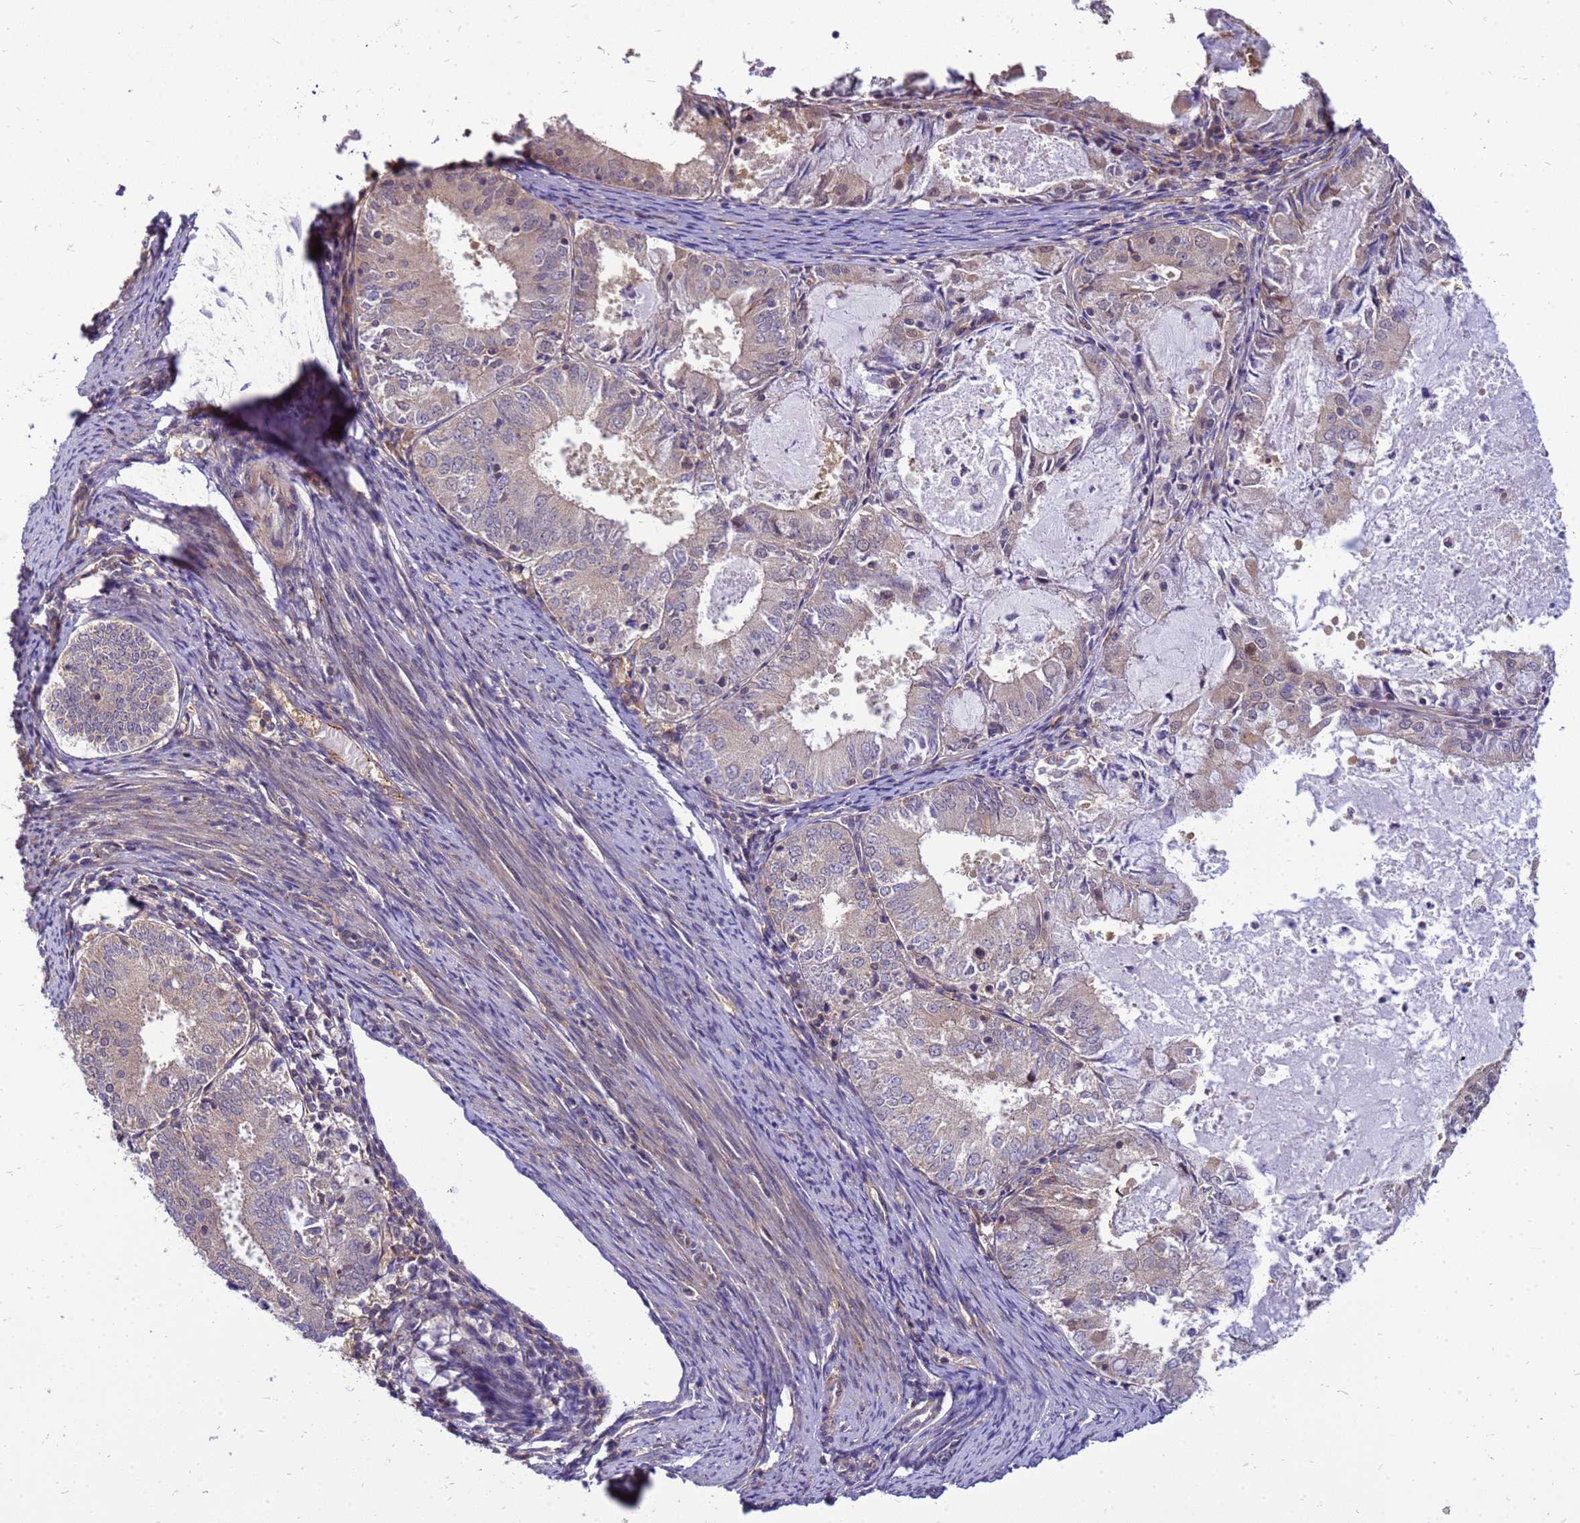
{"staining": {"intensity": "weak", "quantity": "25%-75%", "location": "cytoplasmic/membranous"}, "tissue": "endometrial cancer", "cell_type": "Tumor cells", "image_type": "cancer", "snomed": [{"axis": "morphology", "description": "Adenocarcinoma, NOS"}, {"axis": "topography", "description": "Endometrium"}], "caption": "Protein positivity by immunohistochemistry (IHC) reveals weak cytoplasmic/membranous staining in about 25%-75% of tumor cells in endometrial adenocarcinoma. Nuclei are stained in blue.", "gene": "ENOPH1", "patient": {"sex": "female", "age": 57}}